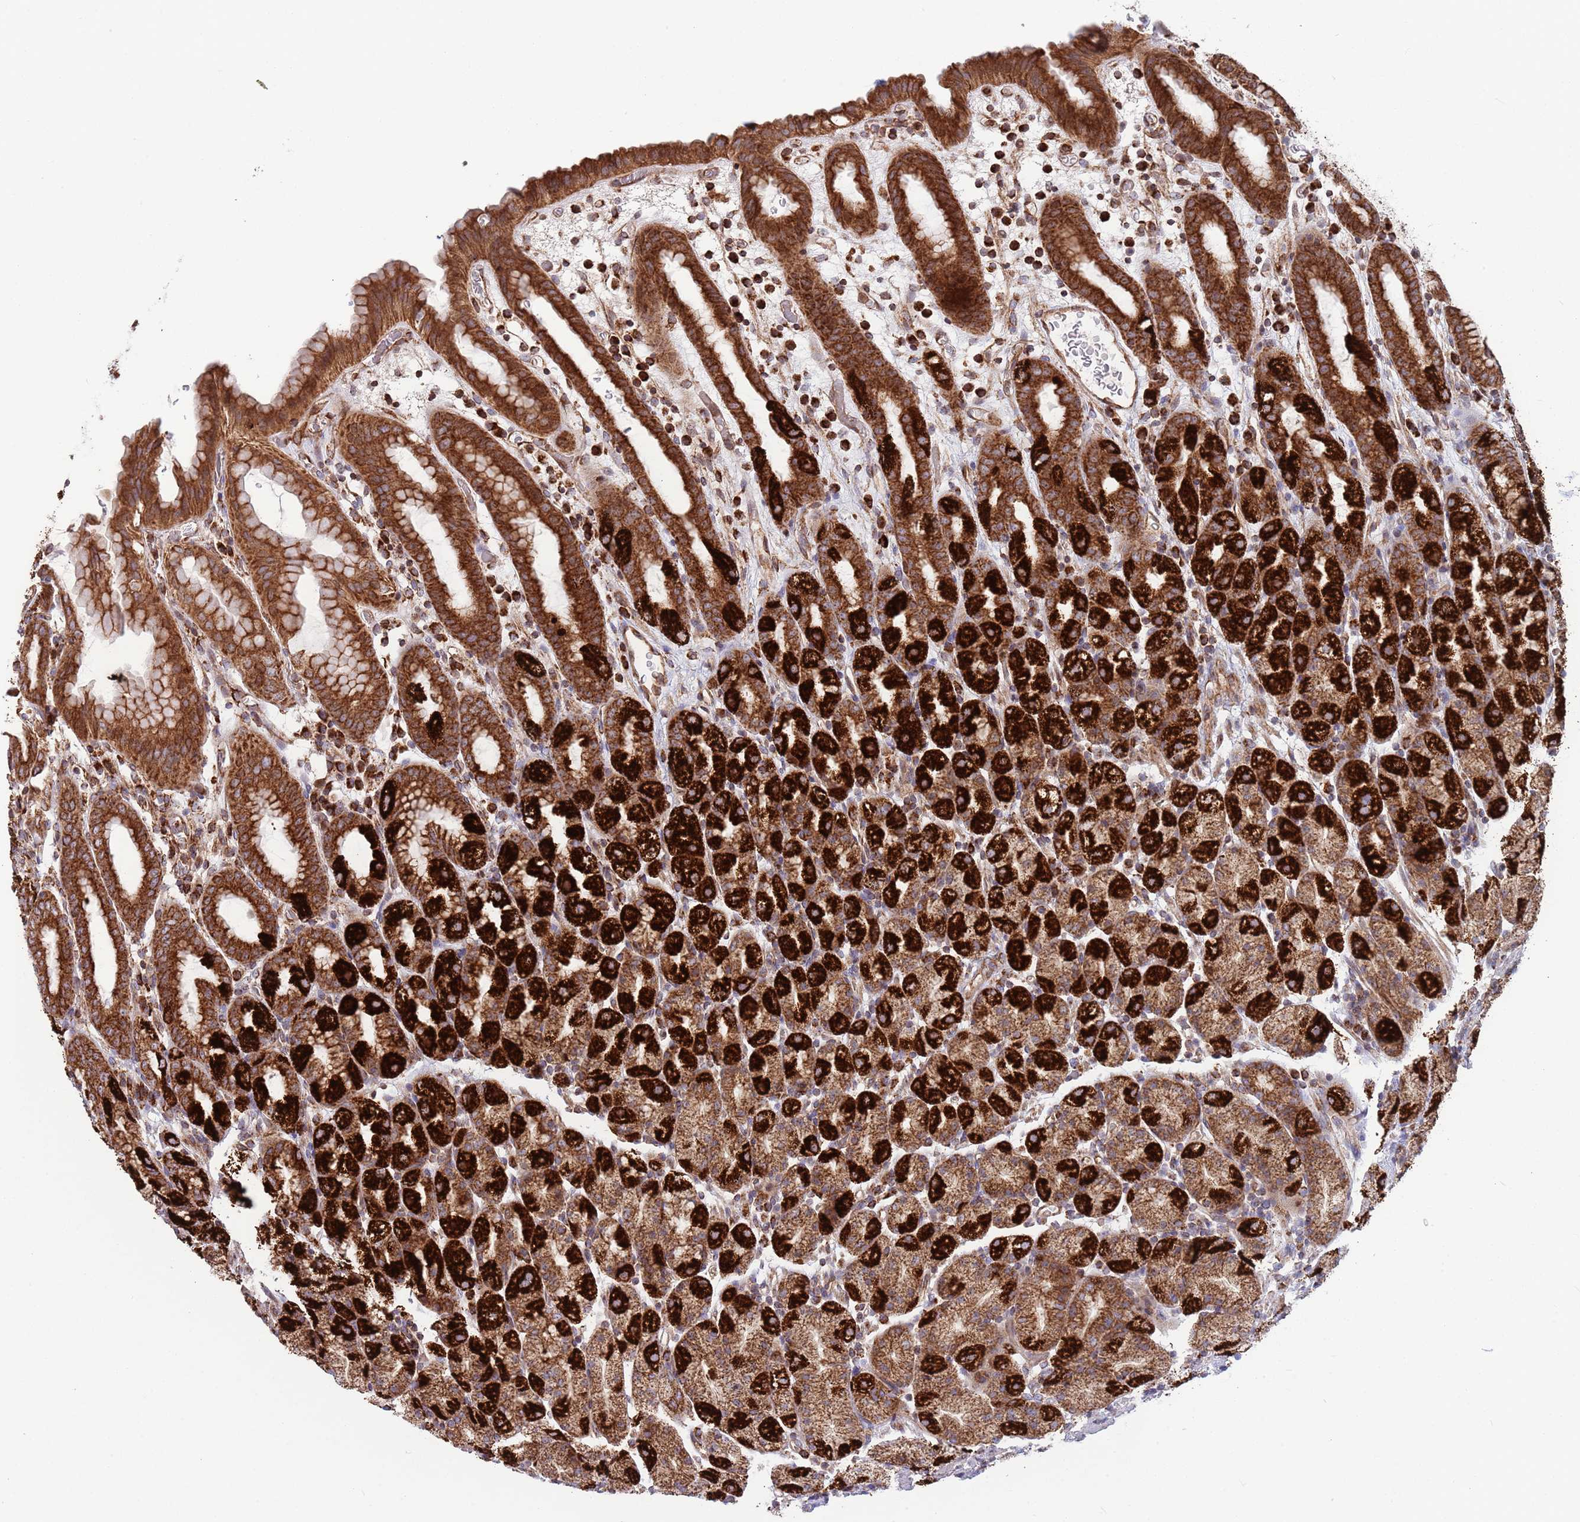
{"staining": {"intensity": "strong", "quantity": ">75%", "location": "cytoplasmic/membranous"}, "tissue": "stomach", "cell_type": "Glandular cells", "image_type": "normal", "snomed": [{"axis": "morphology", "description": "Normal tissue, NOS"}, {"axis": "topography", "description": "Stomach, upper"}, {"axis": "topography", "description": "Stomach, lower"}, {"axis": "topography", "description": "Small intestine"}], "caption": "Protein staining of normal stomach reveals strong cytoplasmic/membranous expression in approximately >75% of glandular cells.", "gene": "ATP5PD", "patient": {"sex": "male", "age": 68}}